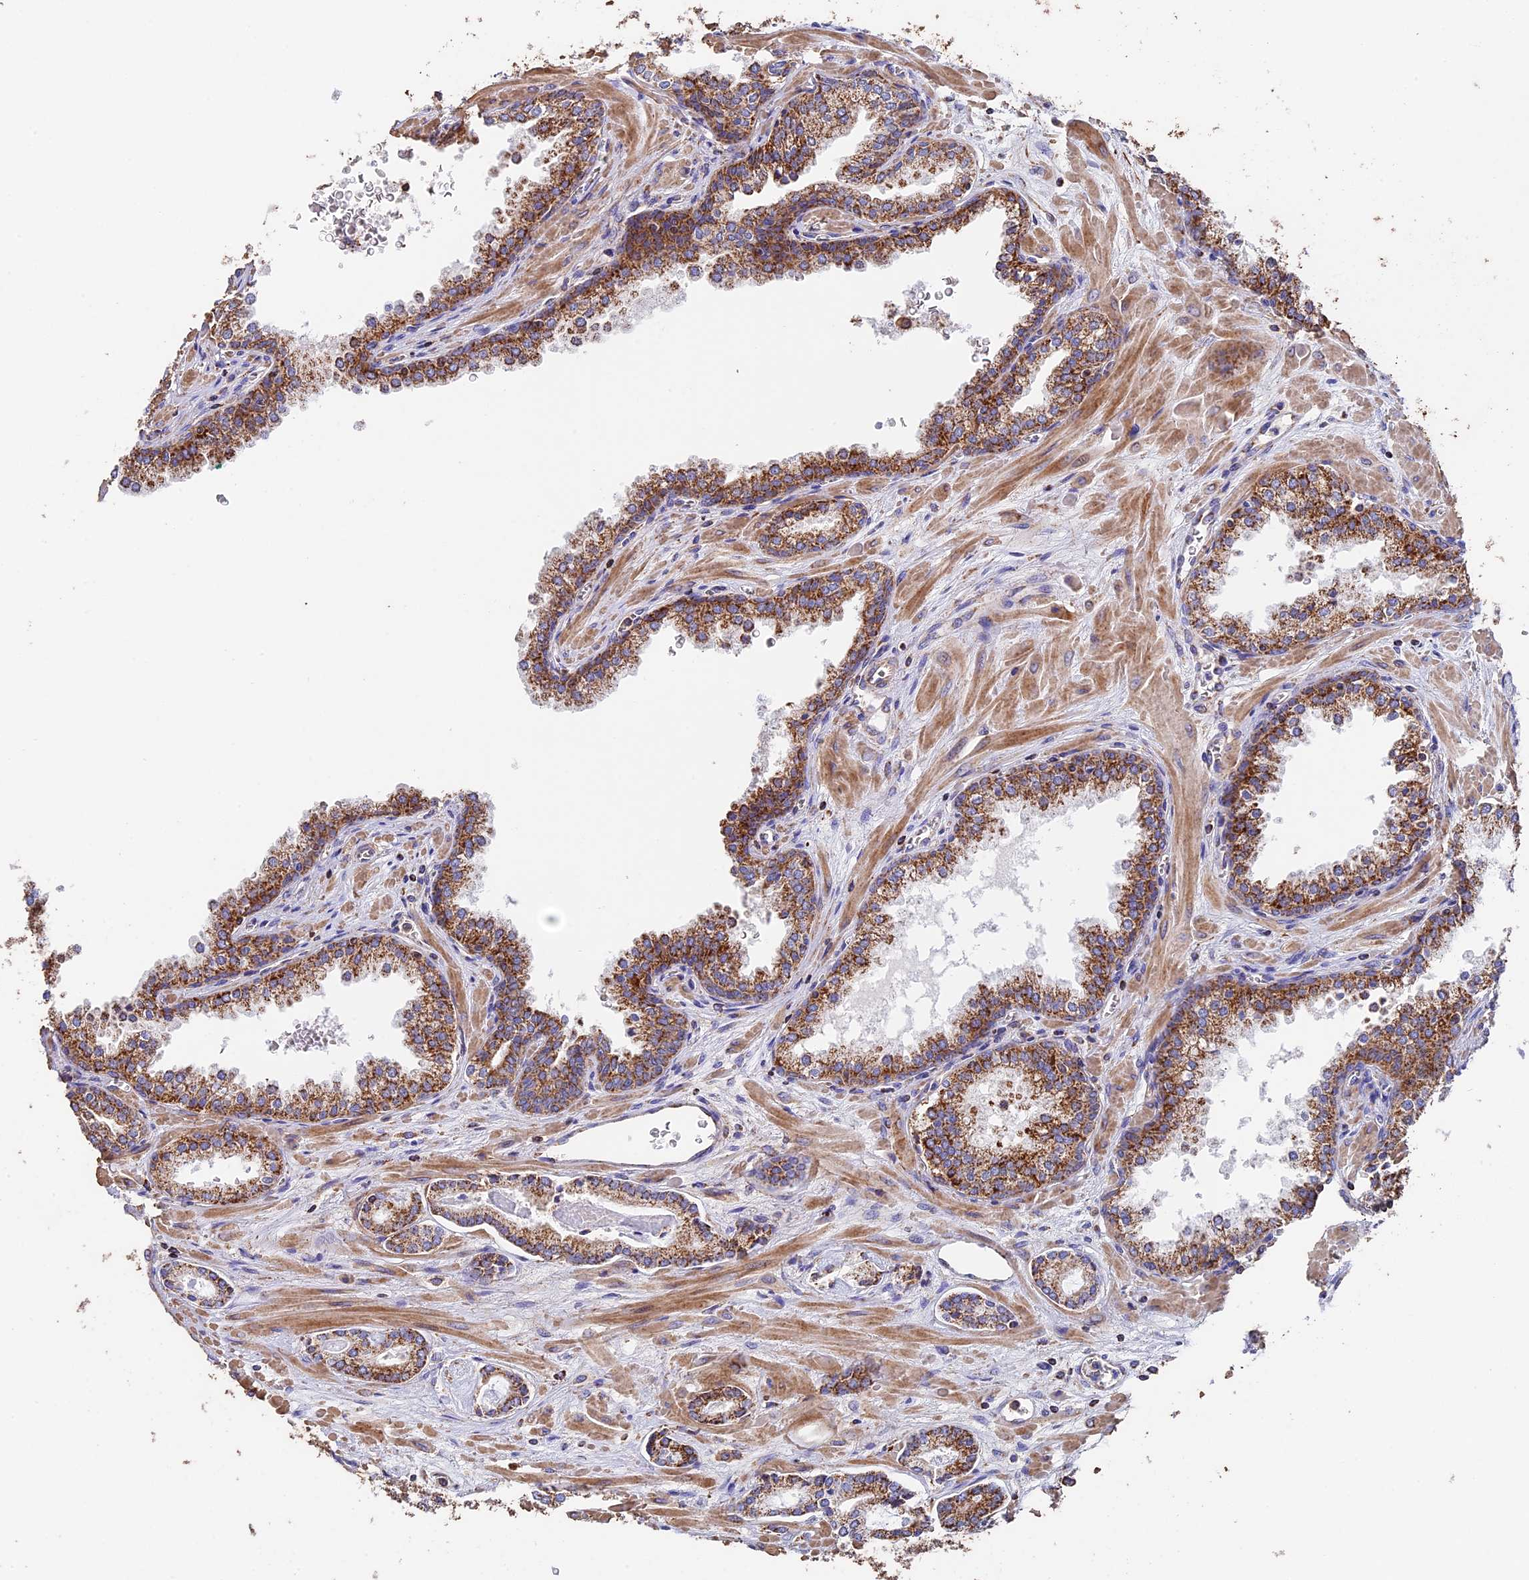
{"staining": {"intensity": "strong", "quantity": ">75%", "location": "cytoplasmic/membranous"}, "tissue": "prostate cancer", "cell_type": "Tumor cells", "image_type": "cancer", "snomed": [{"axis": "morphology", "description": "Adenocarcinoma, Low grade"}, {"axis": "topography", "description": "Prostate"}], "caption": "Immunohistochemistry (IHC) staining of adenocarcinoma (low-grade) (prostate), which exhibits high levels of strong cytoplasmic/membranous positivity in approximately >75% of tumor cells indicating strong cytoplasmic/membranous protein staining. The staining was performed using DAB (brown) for protein detection and nuclei were counterstained in hematoxylin (blue).", "gene": "ADAT1", "patient": {"sex": "male", "age": 67}}